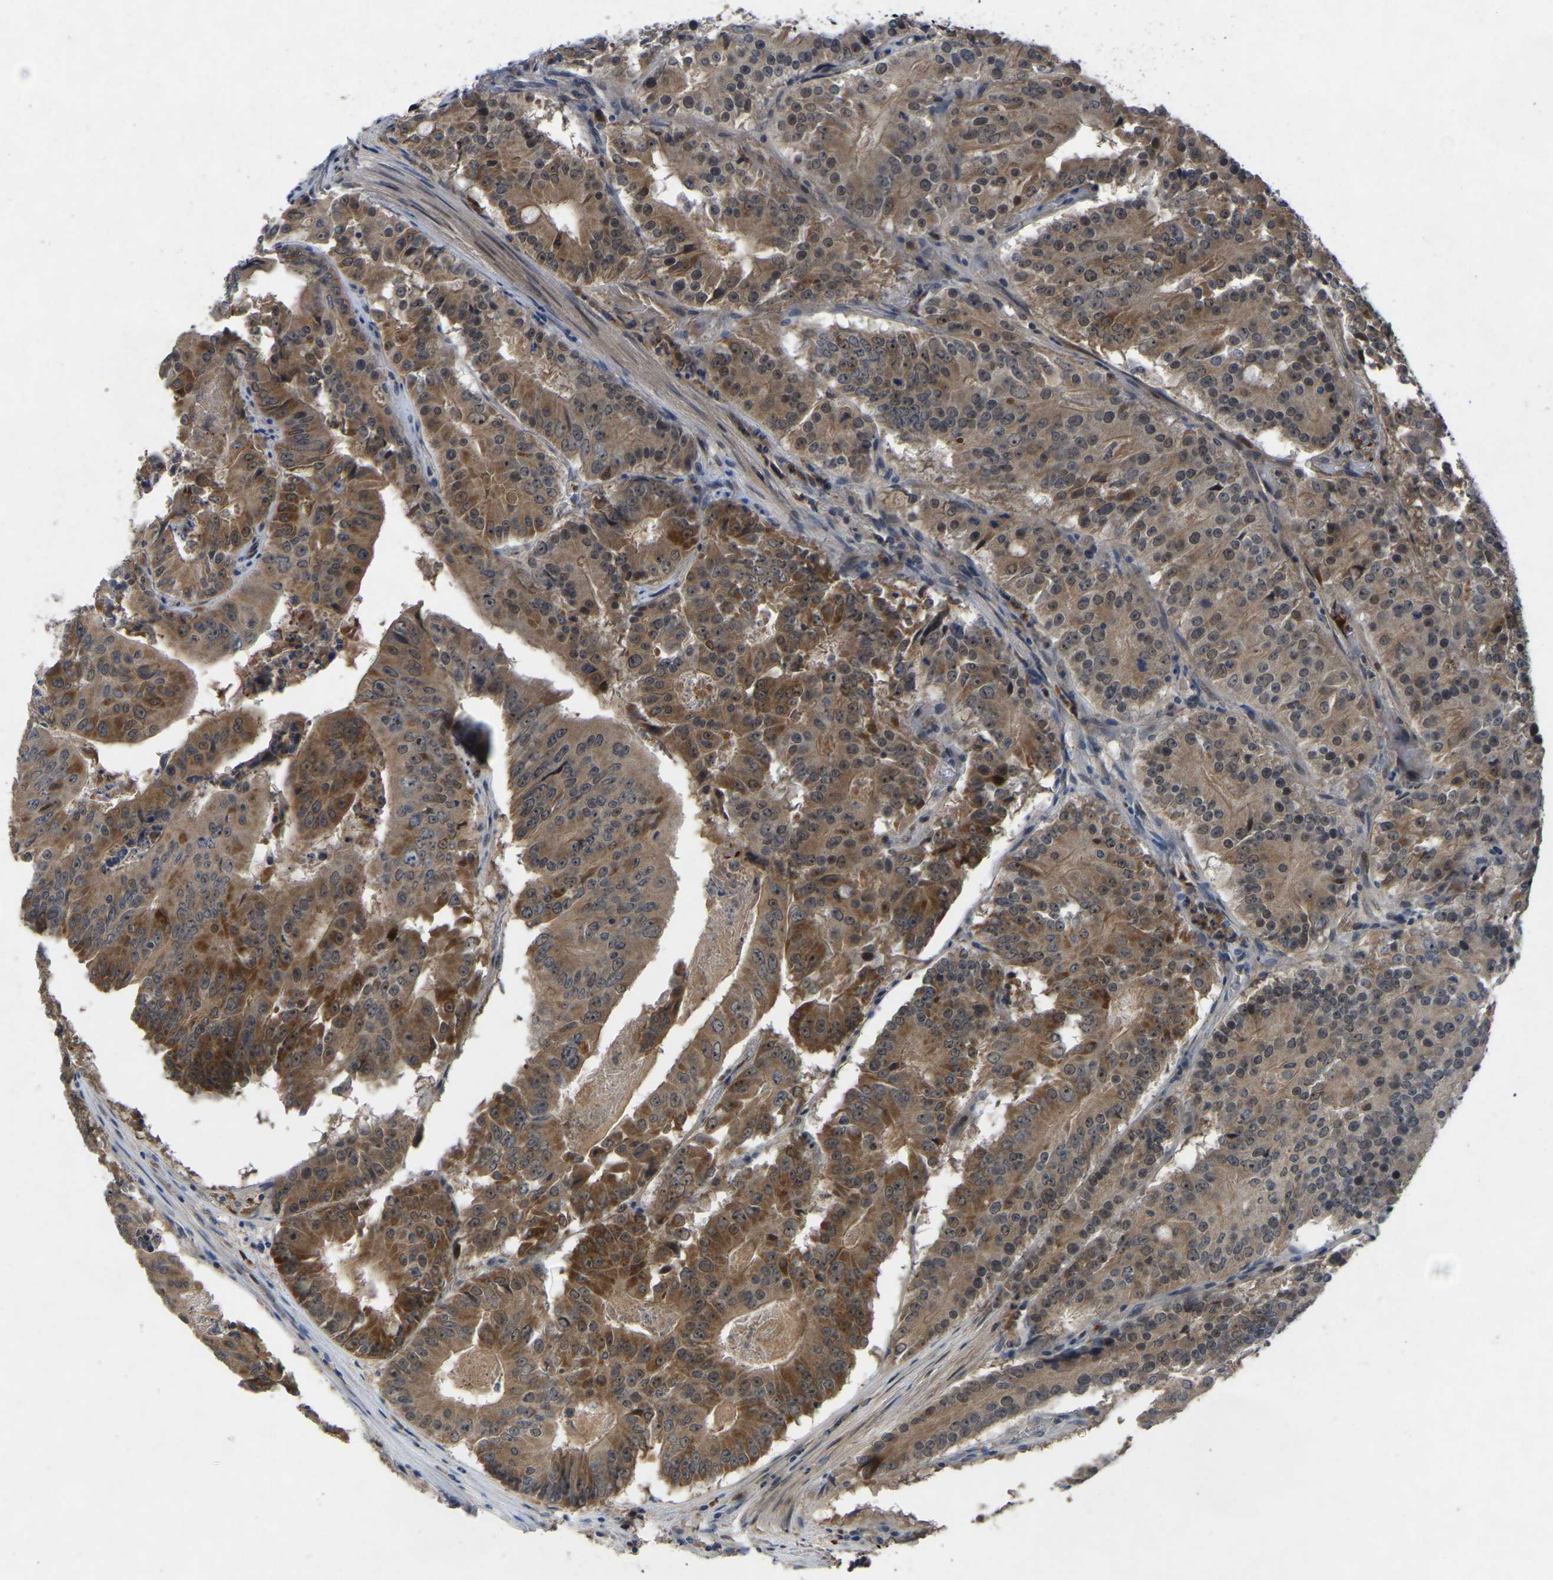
{"staining": {"intensity": "moderate", "quantity": ">75%", "location": "cytoplasmic/membranous"}, "tissue": "colorectal cancer", "cell_type": "Tumor cells", "image_type": "cancer", "snomed": [{"axis": "morphology", "description": "Adenocarcinoma, NOS"}, {"axis": "topography", "description": "Colon"}], "caption": "Immunohistochemistry micrograph of colorectal cancer stained for a protein (brown), which shows medium levels of moderate cytoplasmic/membranous staining in approximately >75% of tumor cells.", "gene": "FHIT", "patient": {"sex": "male", "age": 87}}